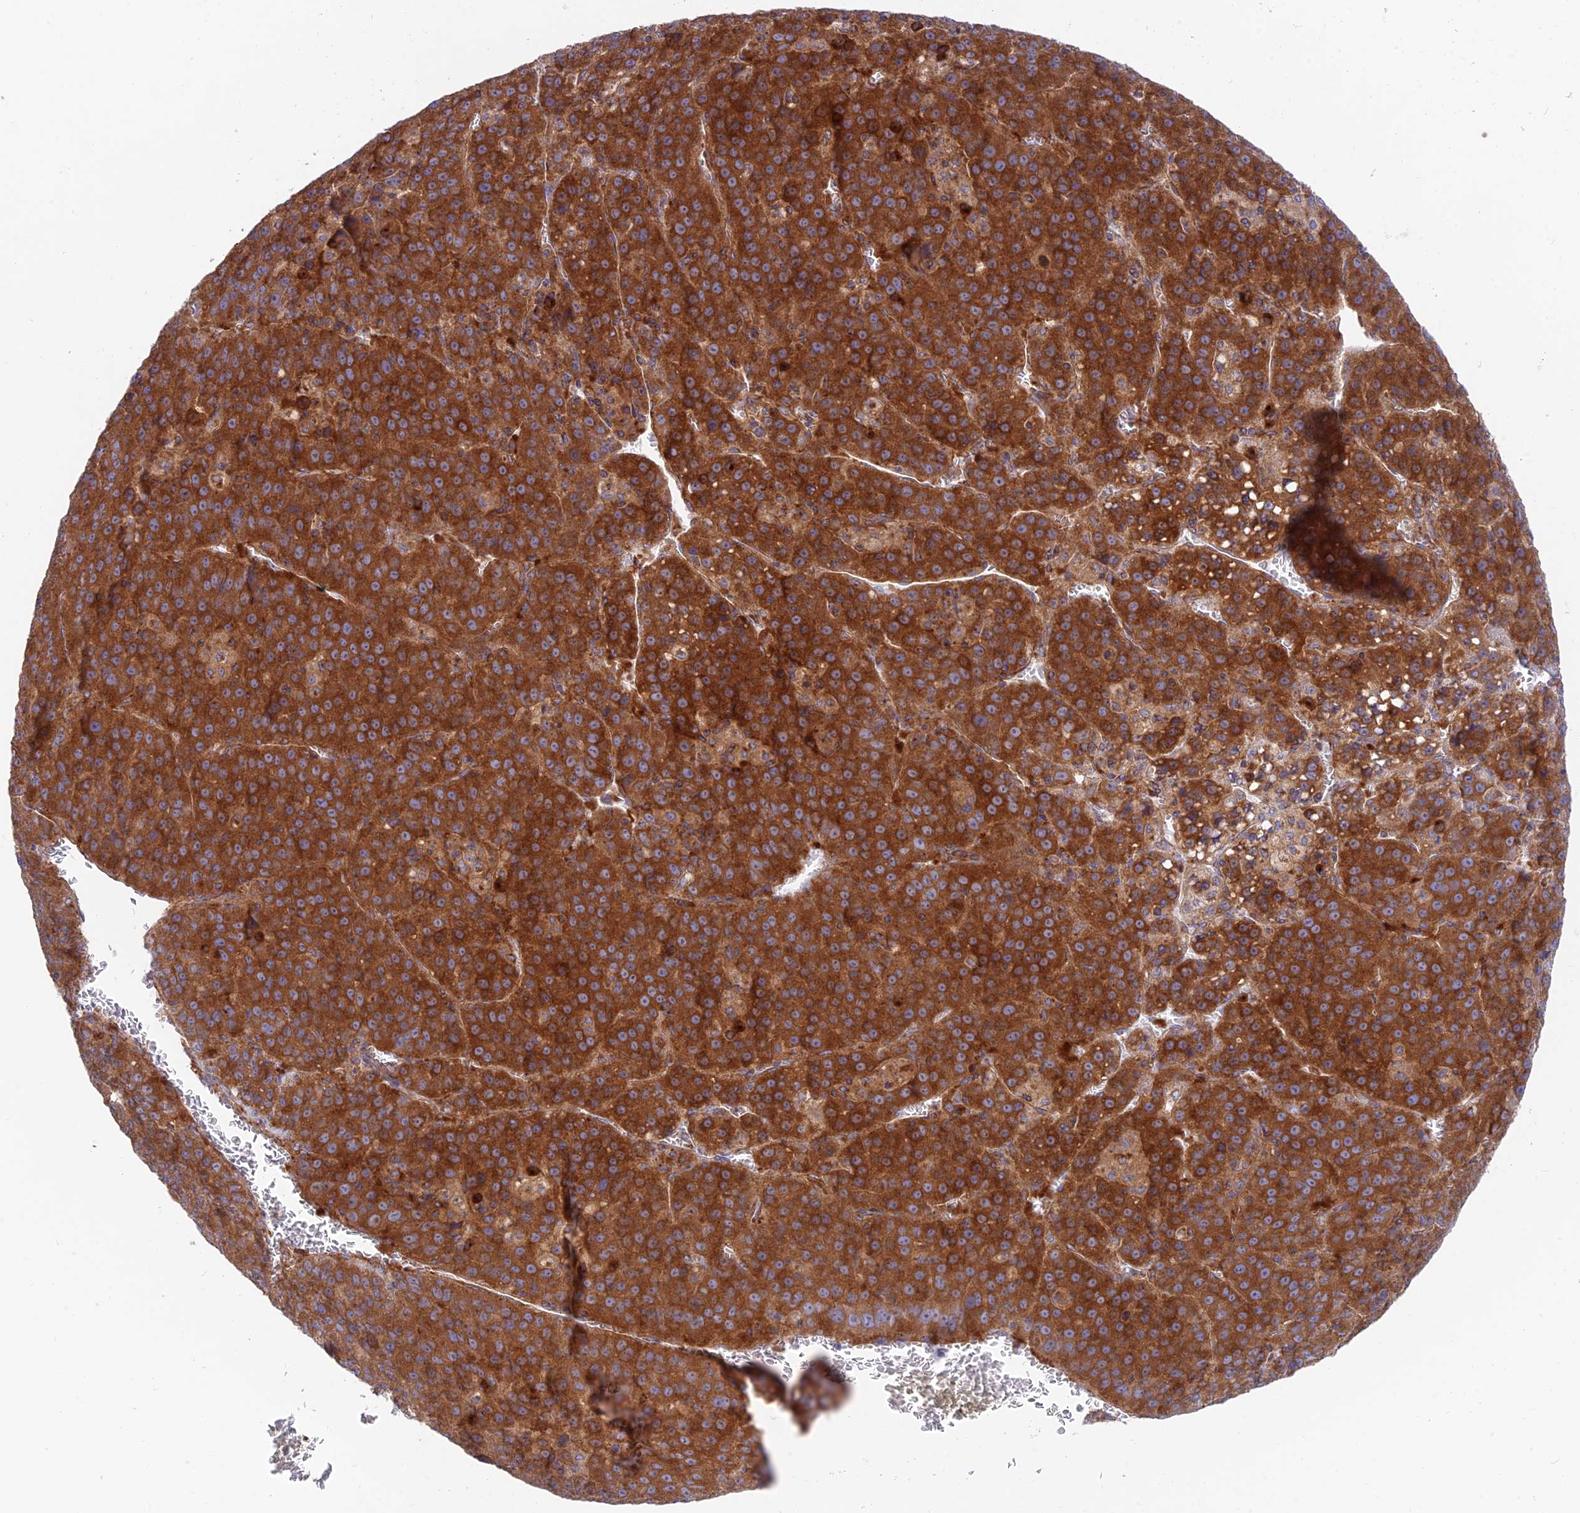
{"staining": {"intensity": "strong", "quantity": ">75%", "location": "cytoplasmic/membranous"}, "tissue": "liver cancer", "cell_type": "Tumor cells", "image_type": "cancer", "snomed": [{"axis": "morphology", "description": "Carcinoma, Hepatocellular, NOS"}, {"axis": "topography", "description": "Liver"}], "caption": "Liver cancer was stained to show a protein in brown. There is high levels of strong cytoplasmic/membranous positivity in about >75% of tumor cells.", "gene": "GOLGA3", "patient": {"sex": "female", "age": 53}}